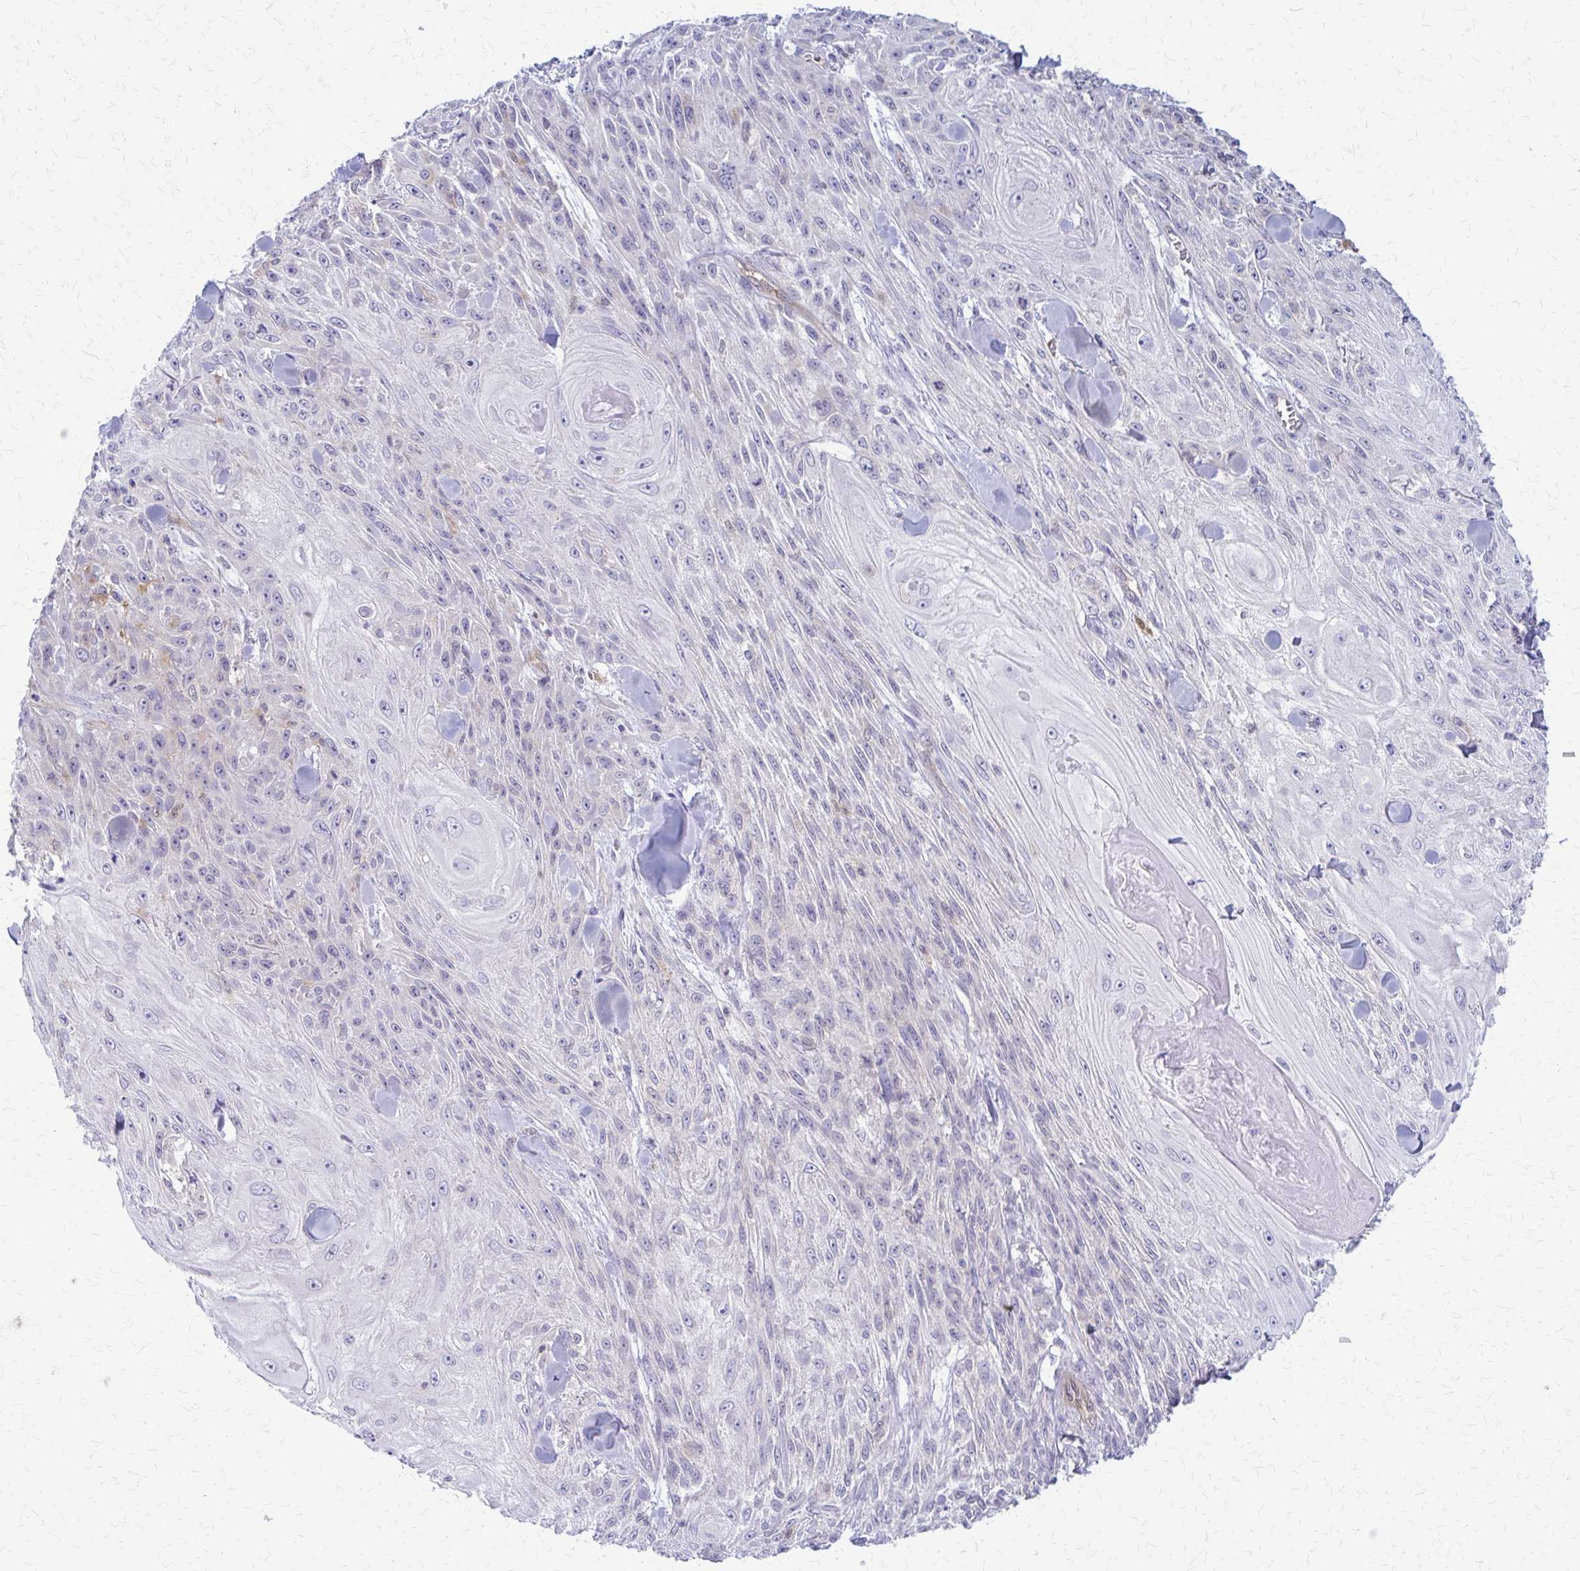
{"staining": {"intensity": "negative", "quantity": "none", "location": "none"}, "tissue": "skin cancer", "cell_type": "Tumor cells", "image_type": "cancer", "snomed": [{"axis": "morphology", "description": "Squamous cell carcinoma, NOS"}, {"axis": "topography", "description": "Skin"}], "caption": "Immunohistochemical staining of skin cancer (squamous cell carcinoma) displays no significant expression in tumor cells. (Stains: DAB (3,3'-diaminobenzidine) immunohistochemistry with hematoxylin counter stain, Microscopy: brightfield microscopy at high magnification).", "gene": "CLIC2", "patient": {"sex": "male", "age": 88}}